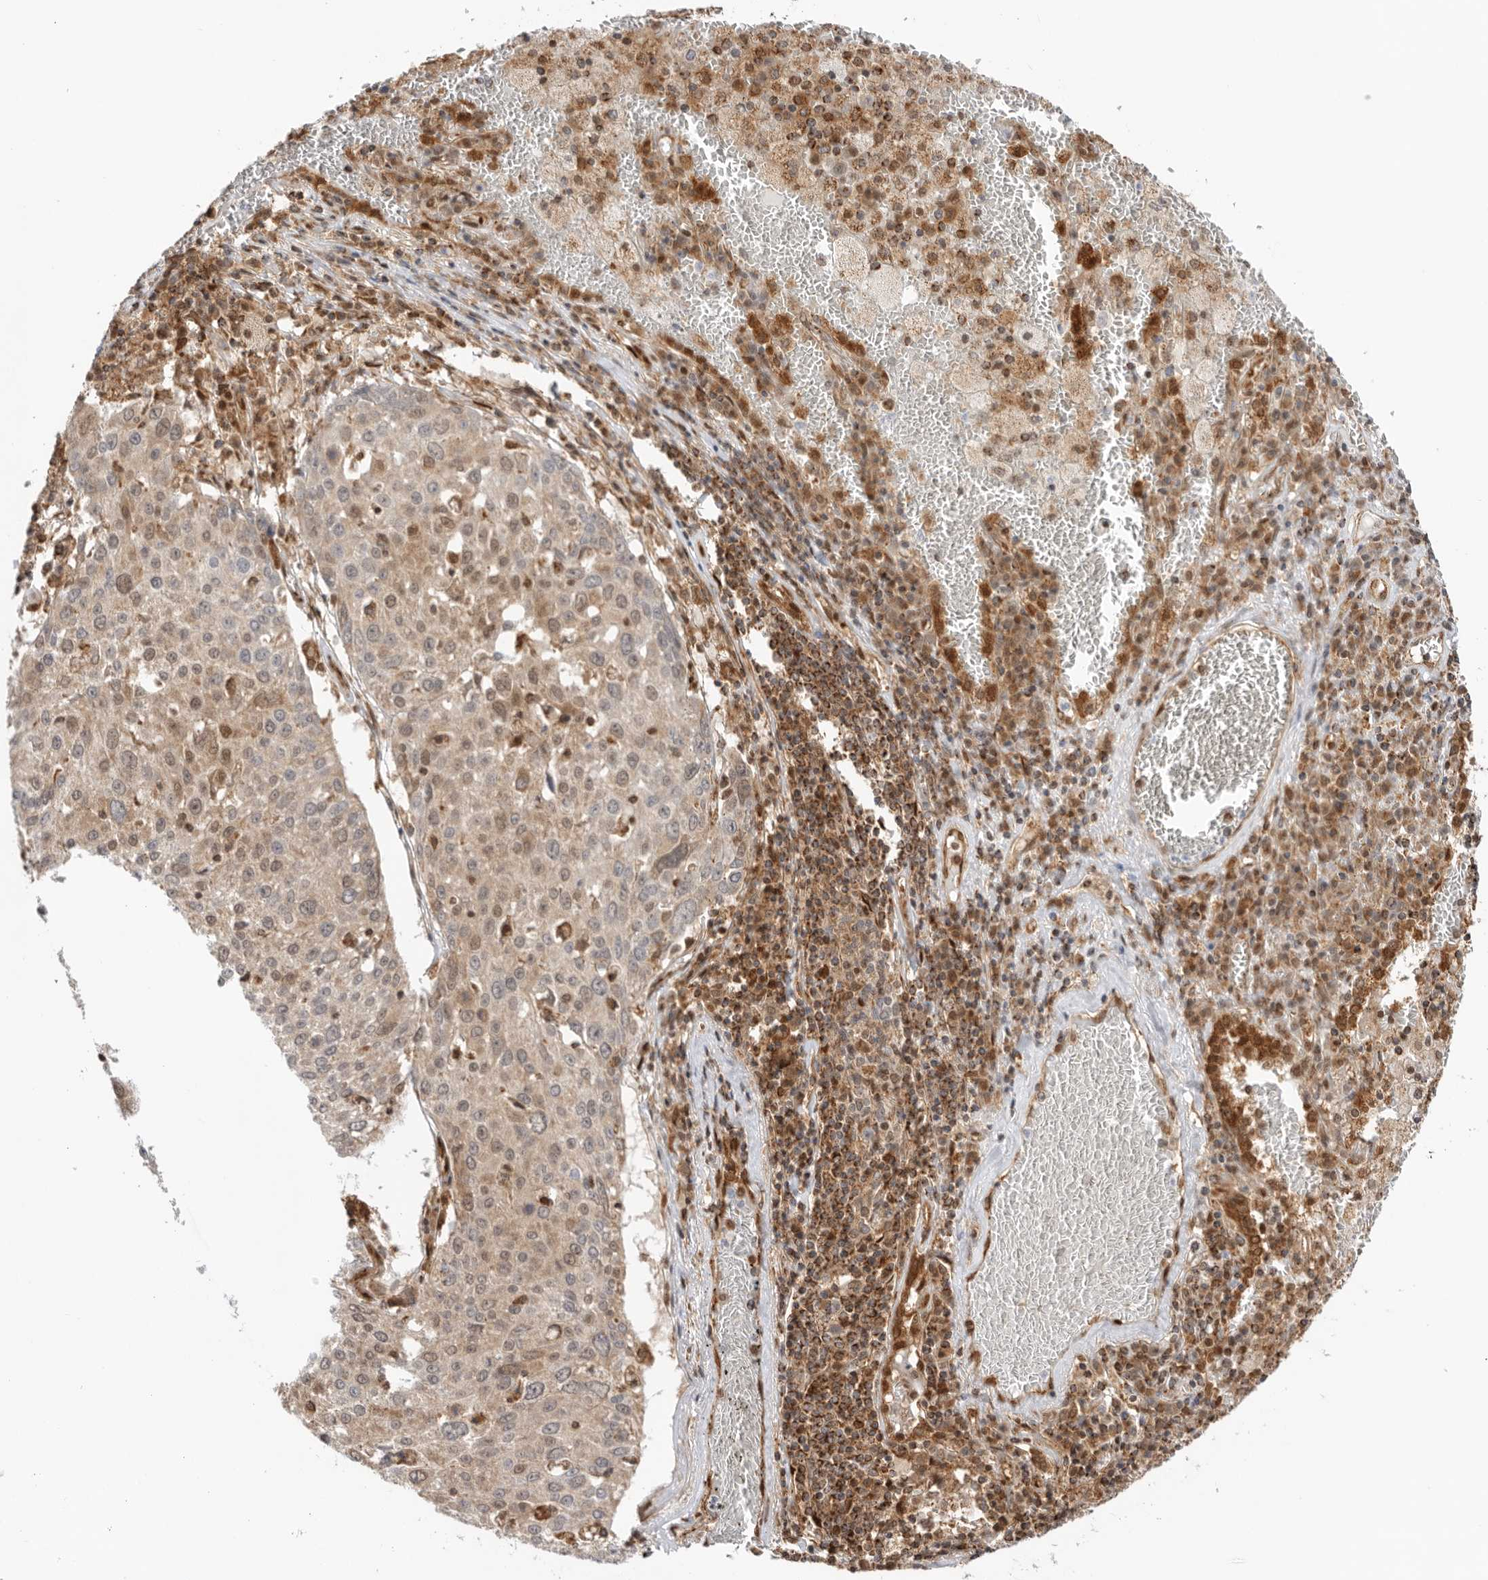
{"staining": {"intensity": "moderate", "quantity": "<25%", "location": "nuclear"}, "tissue": "lung cancer", "cell_type": "Tumor cells", "image_type": "cancer", "snomed": [{"axis": "morphology", "description": "Squamous cell carcinoma, NOS"}, {"axis": "topography", "description": "Lung"}], "caption": "Brown immunohistochemical staining in human lung cancer exhibits moderate nuclear expression in about <25% of tumor cells. The staining was performed using DAB to visualize the protein expression in brown, while the nuclei were stained in blue with hematoxylin (Magnification: 20x).", "gene": "DCAF8", "patient": {"sex": "male", "age": 65}}